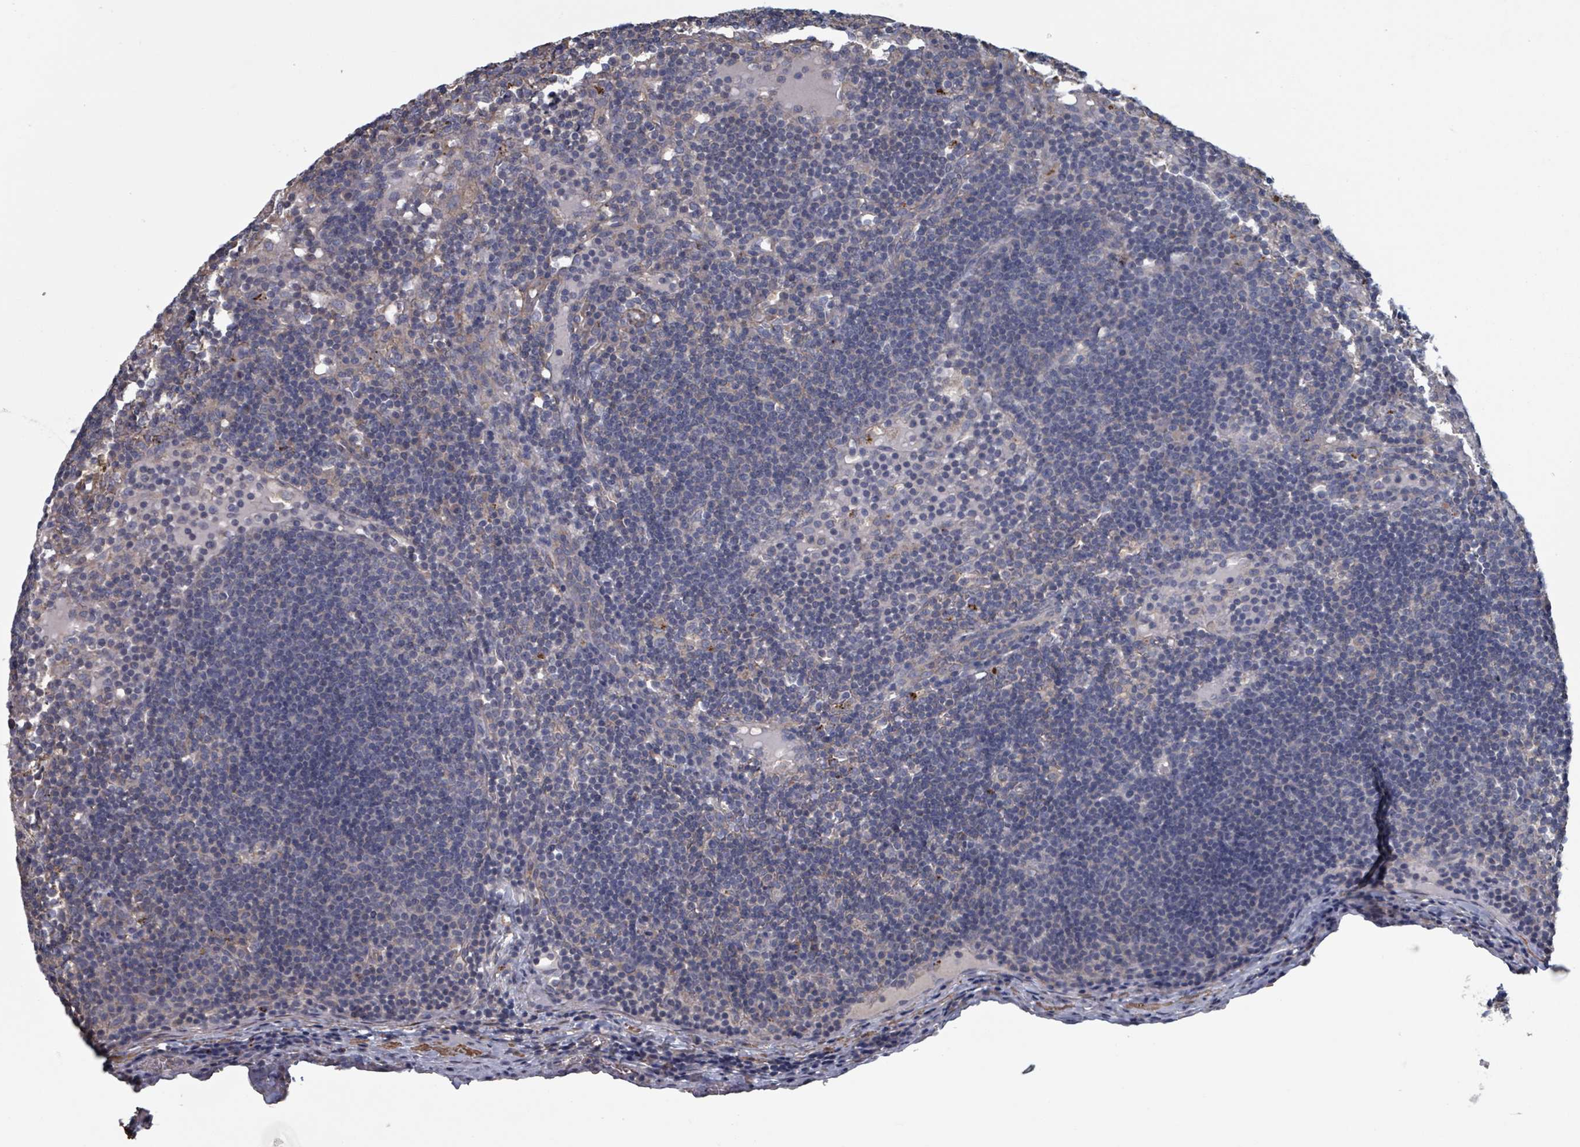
{"staining": {"intensity": "negative", "quantity": "none", "location": "none"}, "tissue": "lymph node", "cell_type": "Germinal center cells", "image_type": "normal", "snomed": [{"axis": "morphology", "description": "Normal tissue, NOS"}, {"axis": "topography", "description": "Lymph node"}], "caption": "IHC histopathology image of normal lymph node: lymph node stained with DAB exhibits no significant protein expression in germinal center cells. (DAB immunohistochemistry with hematoxylin counter stain).", "gene": "ADCK1", "patient": {"sex": "male", "age": 53}}